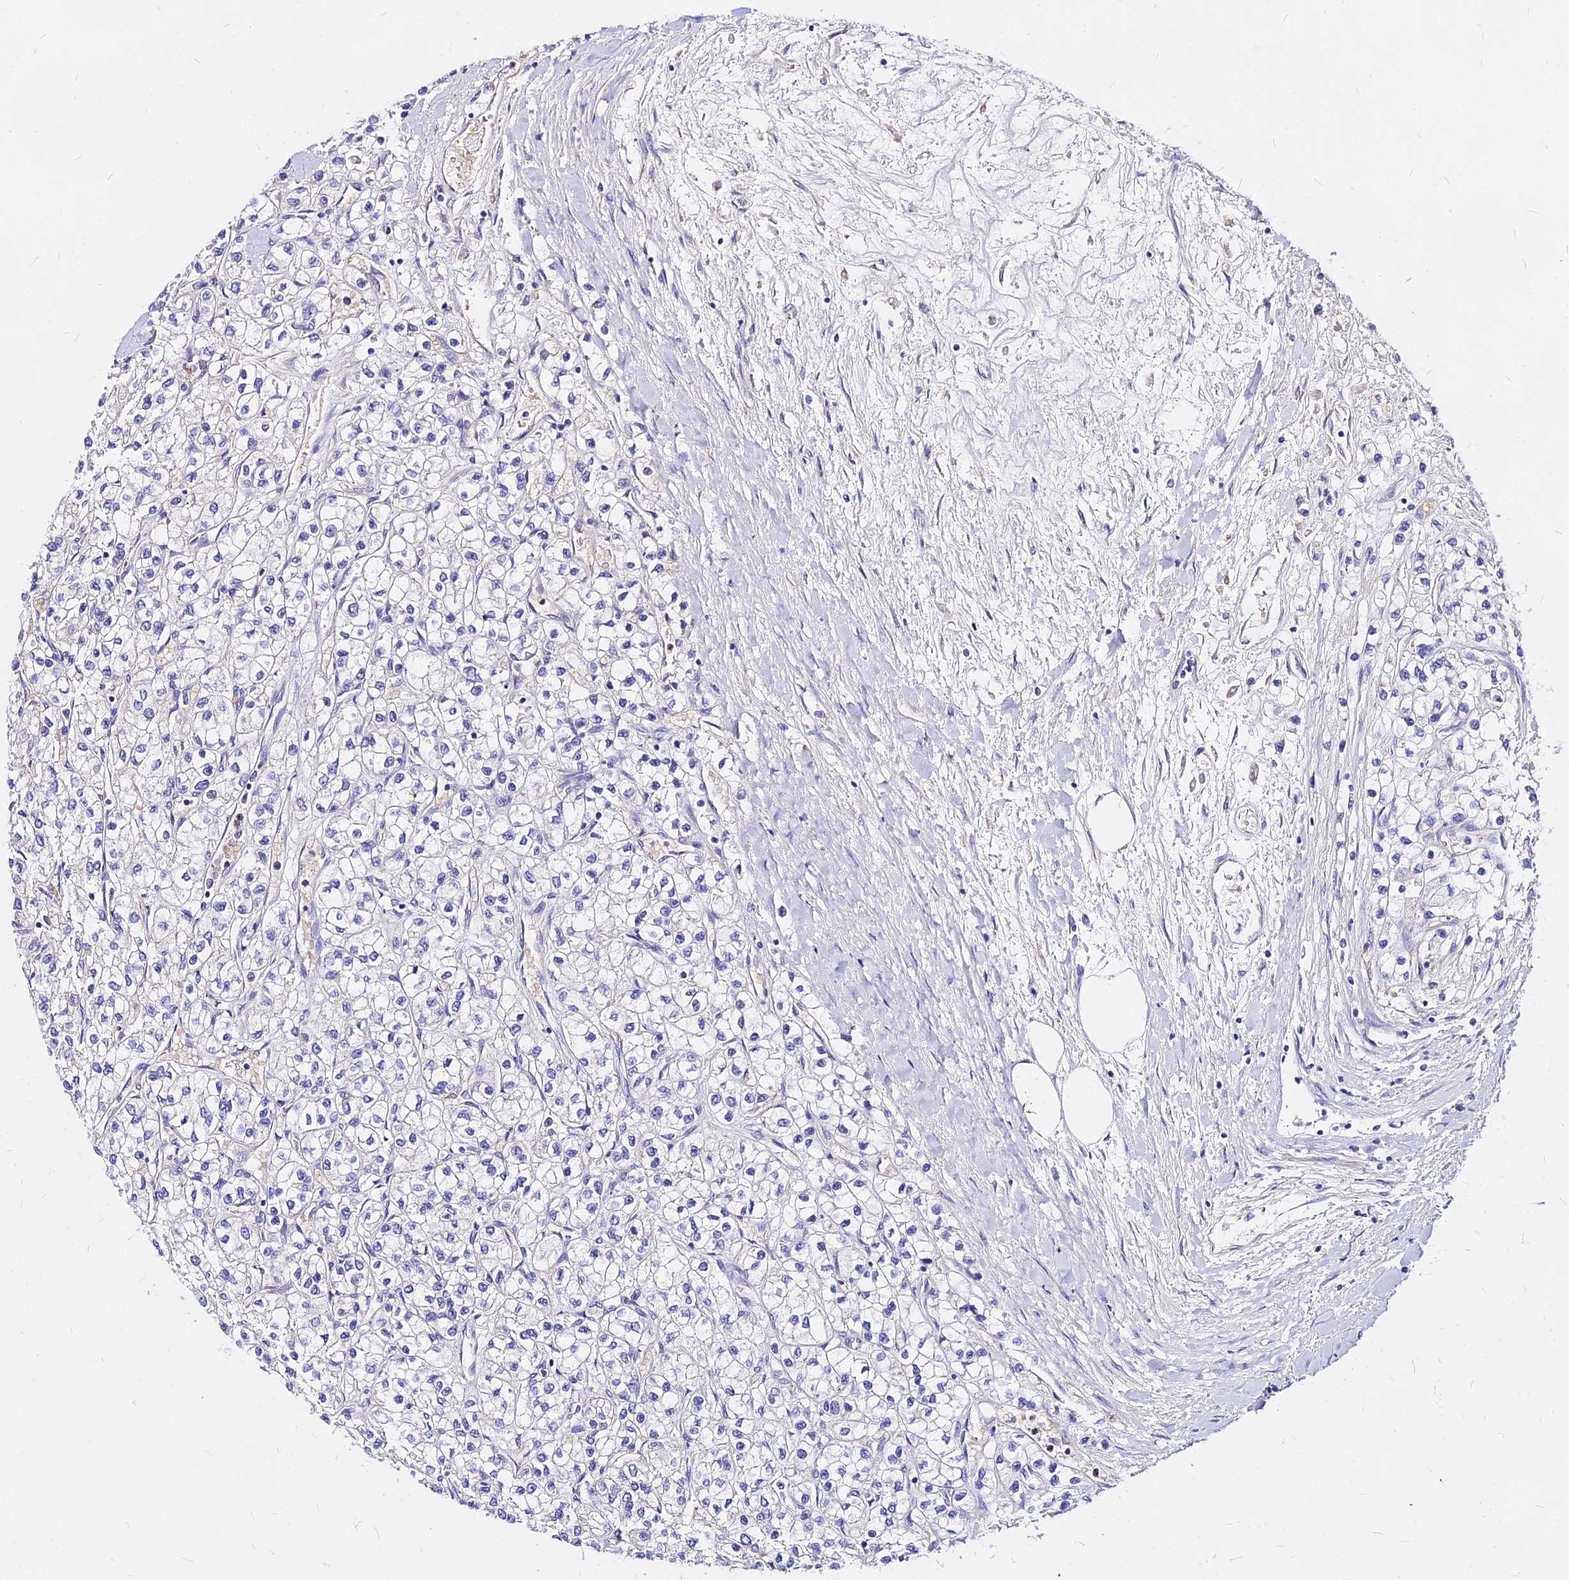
{"staining": {"intensity": "negative", "quantity": "none", "location": "none"}, "tissue": "renal cancer", "cell_type": "Tumor cells", "image_type": "cancer", "snomed": [{"axis": "morphology", "description": "Adenocarcinoma, NOS"}, {"axis": "topography", "description": "Kidney"}], "caption": "This is an immunohistochemistry (IHC) micrograph of human renal cancer (adenocarcinoma). There is no staining in tumor cells.", "gene": "MRPL3", "patient": {"sex": "male", "age": 80}}